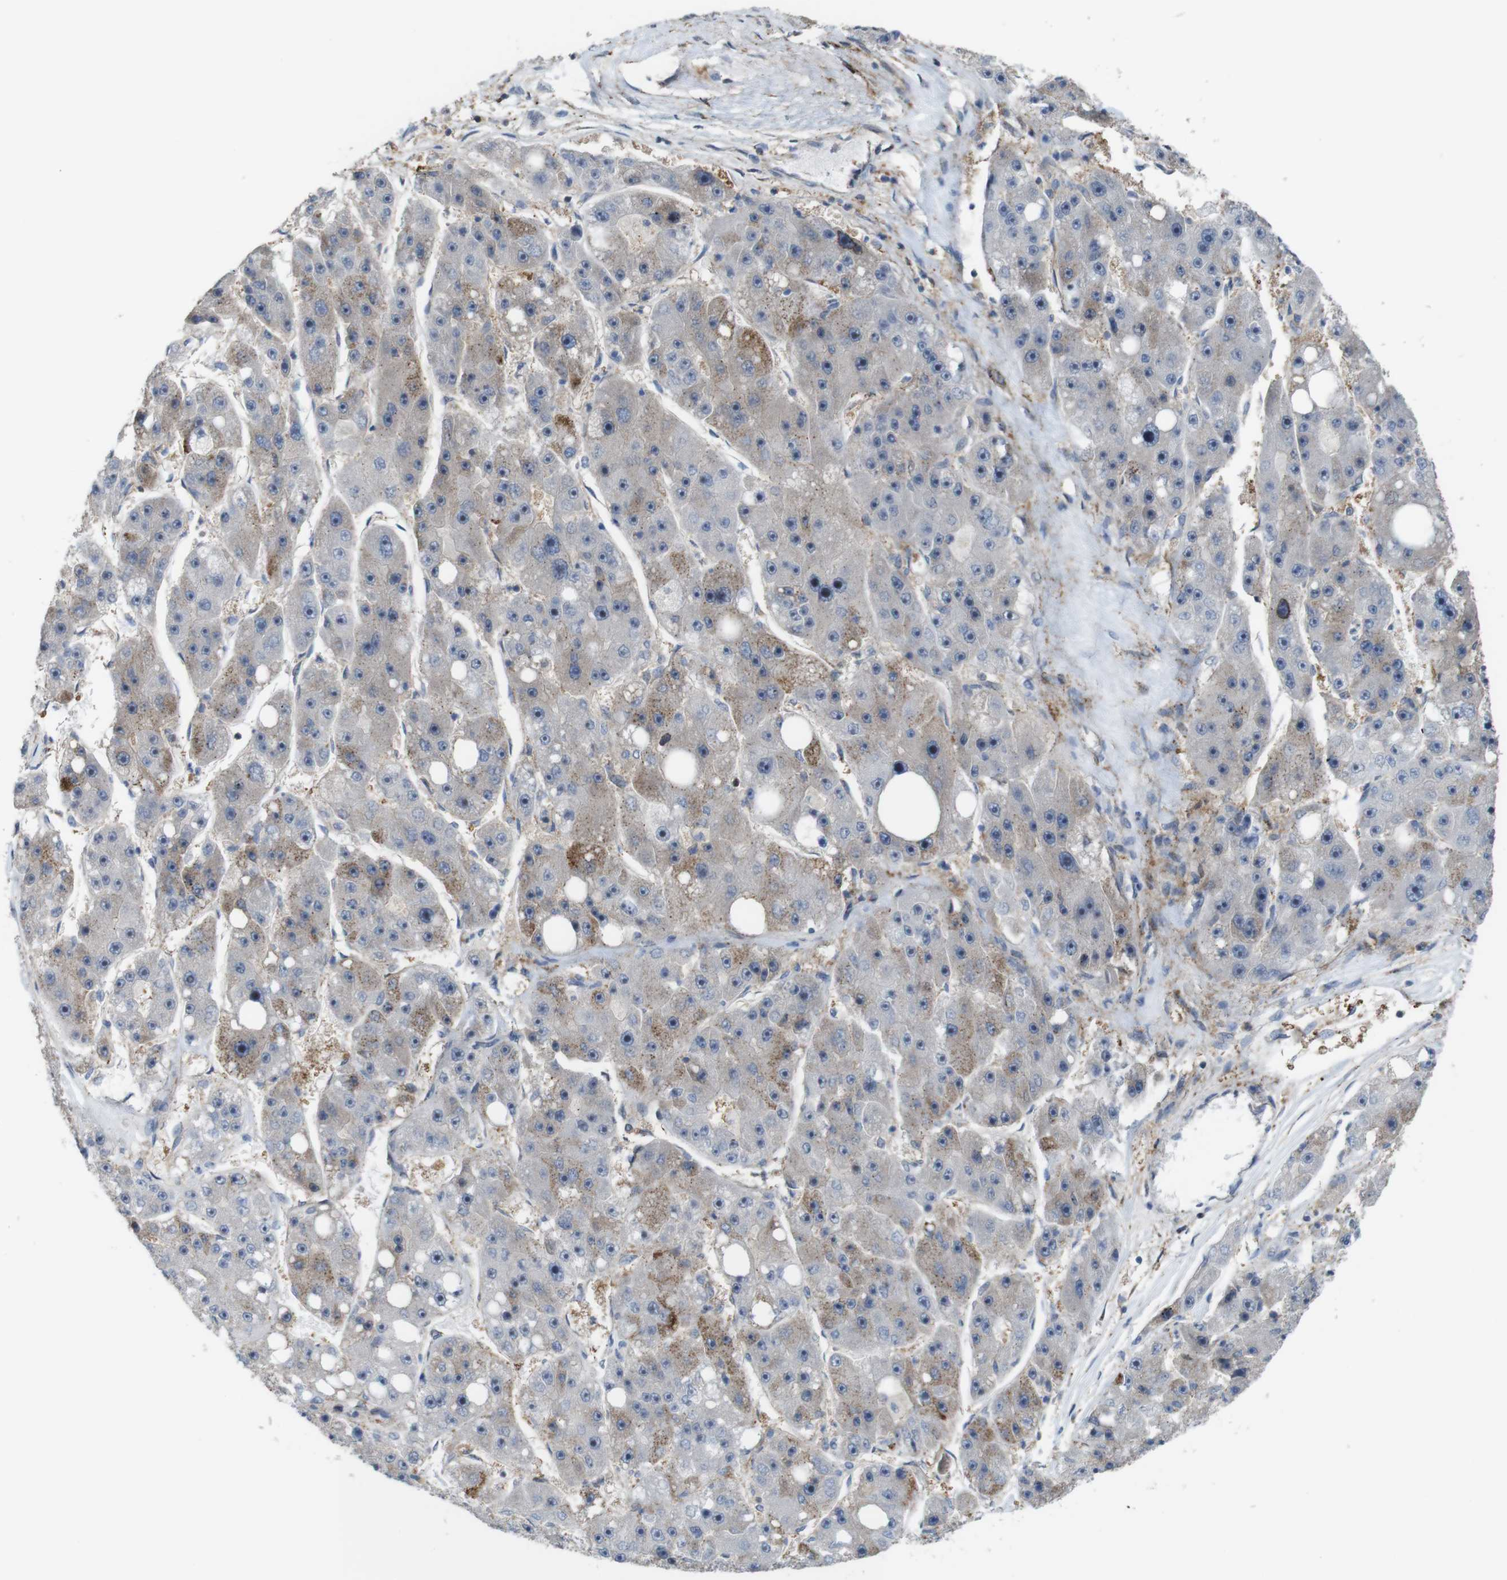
{"staining": {"intensity": "moderate", "quantity": "<25%", "location": "cytoplasmic/membranous"}, "tissue": "liver cancer", "cell_type": "Tumor cells", "image_type": "cancer", "snomed": [{"axis": "morphology", "description": "Carcinoma, Hepatocellular, NOS"}, {"axis": "topography", "description": "Liver"}], "caption": "About <25% of tumor cells in liver hepatocellular carcinoma exhibit moderate cytoplasmic/membranous protein staining as visualized by brown immunohistochemical staining.", "gene": "PCOLCE2", "patient": {"sex": "female", "age": 61}}